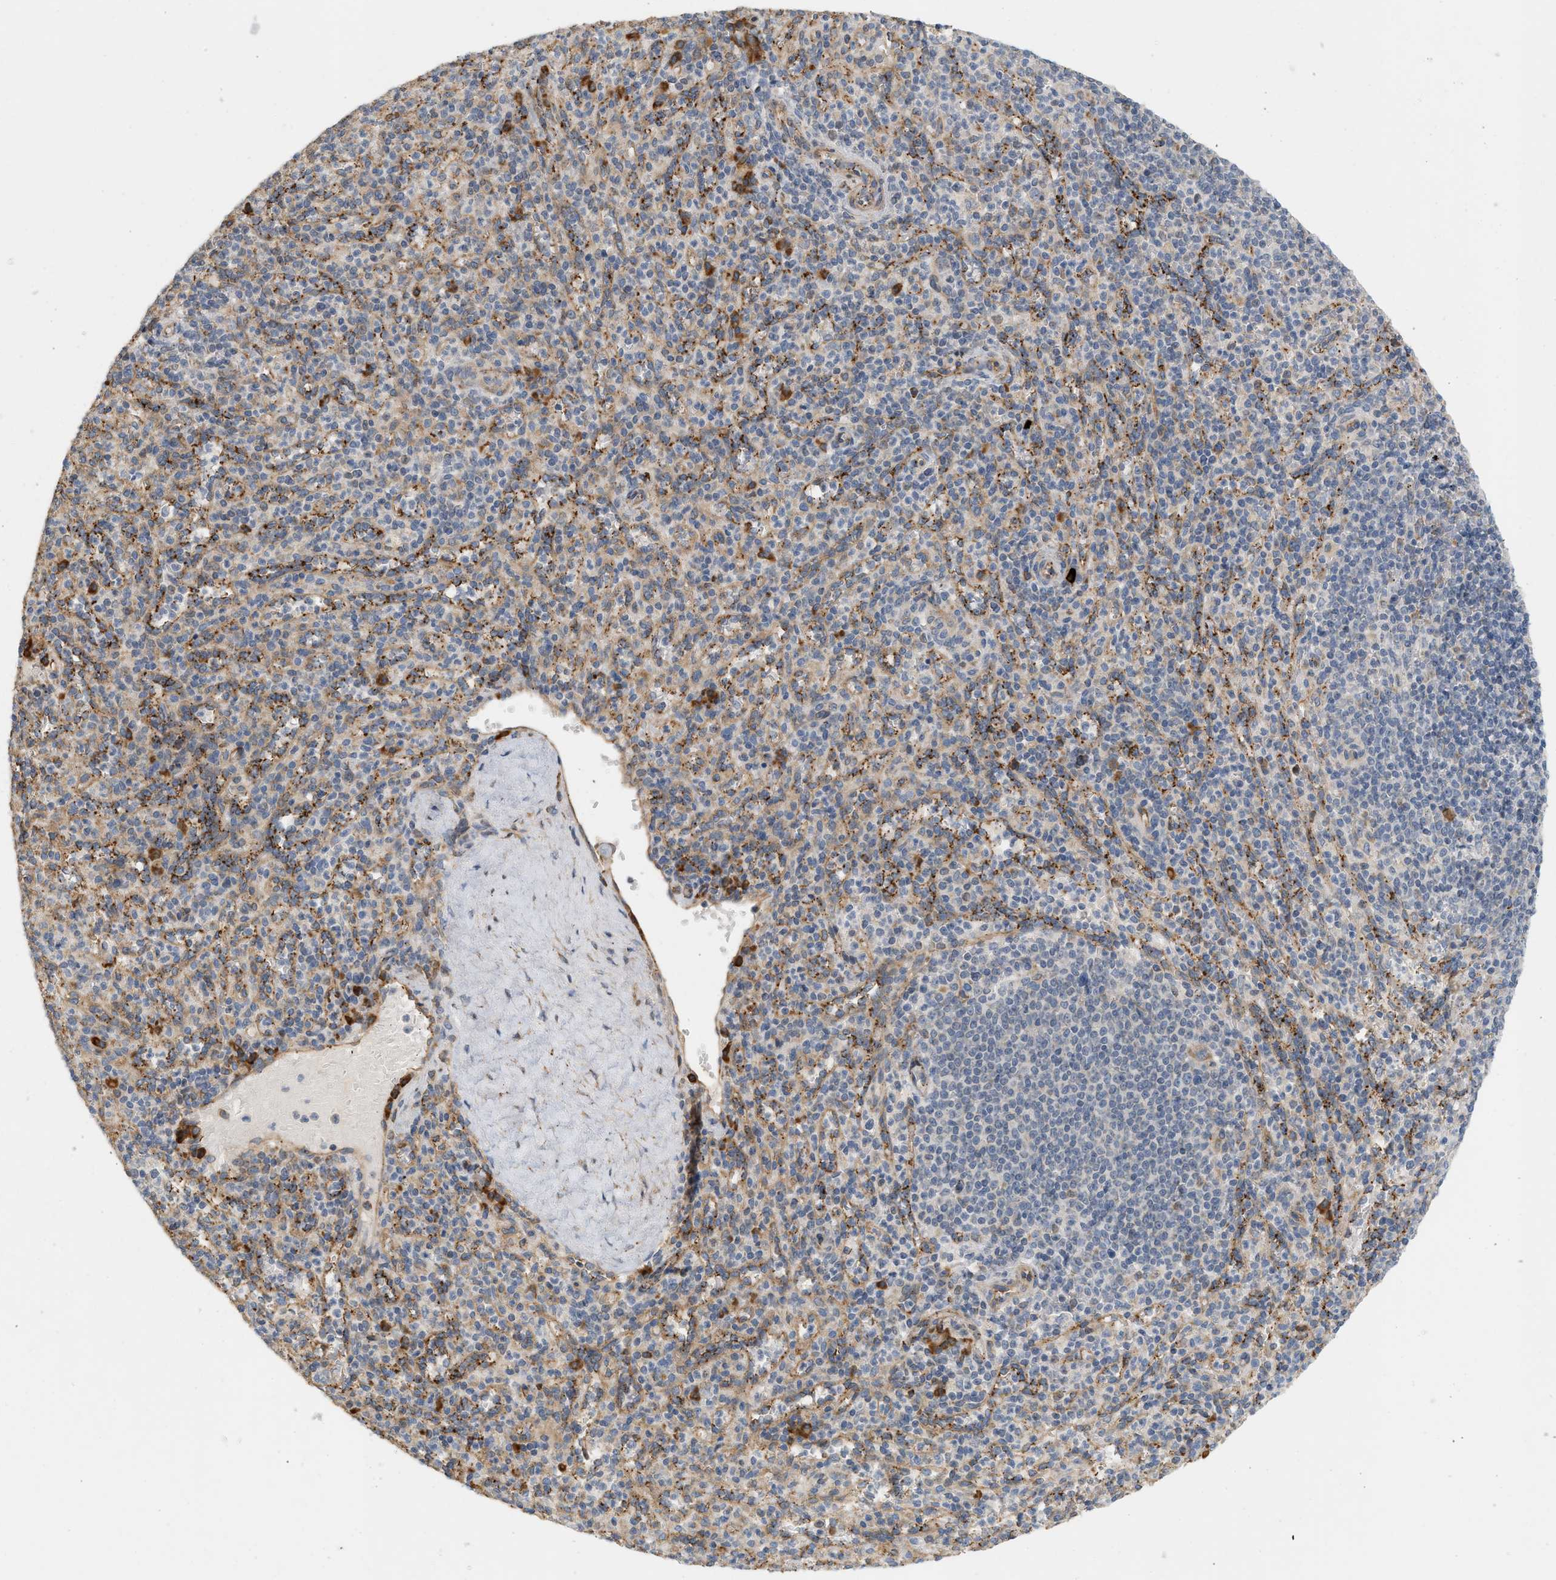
{"staining": {"intensity": "strong", "quantity": "<25%", "location": "cytoplasmic/membranous"}, "tissue": "spleen", "cell_type": "Cells in red pulp", "image_type": "normal", "snomed": [{"axis": "morphology", "description": "Normal tissue, NOS"}, {"axis": "topography", "description": "Spleen"}], "caption": "Immunohistochemistry (IHC) histopathology image of unremarkable human spleen stained for a protein (brown), which shows medium levels of strong cytoplasmic/membranous expression in approximately <25% of cells in red pulp.", "gene": "SVOP", "patient": {"sex": "male", "age": 36}}